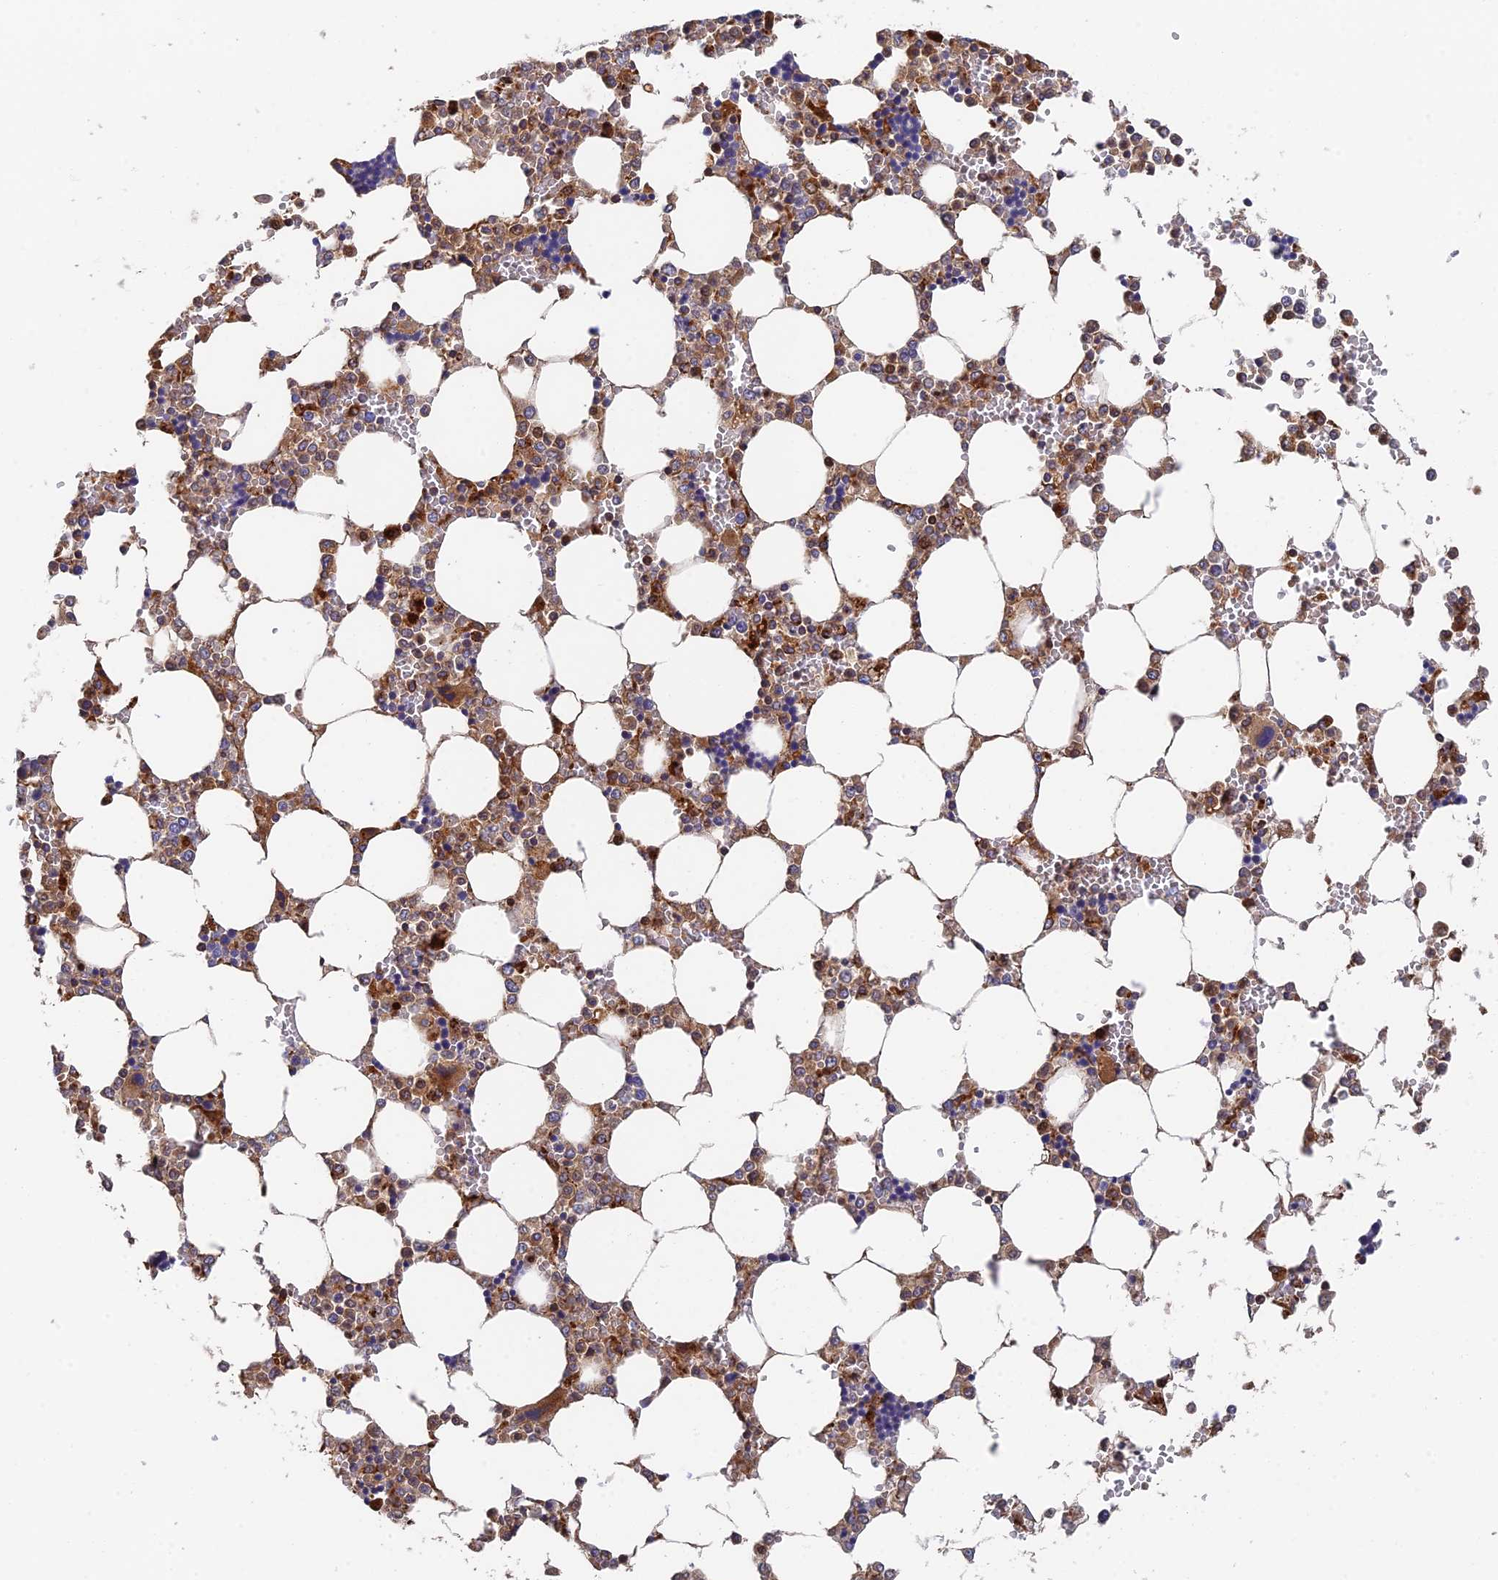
{"staining": {"intensity": "moderate", "quantity": "25%-75%", "location": "cytoplasmic/membranous"}, "tissue": "bone marrow", "cell_type": "Hematopoietic cells", "image_type": "normal", "snomed": [{"axis": "morphology", "description": "Normal tissue, NOS"}, {"axis": "topography", "description": "Bone marrow"}], "caption": "Hematopoietic cells exhibit medium levels of moderate cytoplasmic/membranous positivity in about 25%-75% of cells in normal bone marrow.", "gene": "PPP2R3C", "patient": {"sex": "male", "age": 64}}